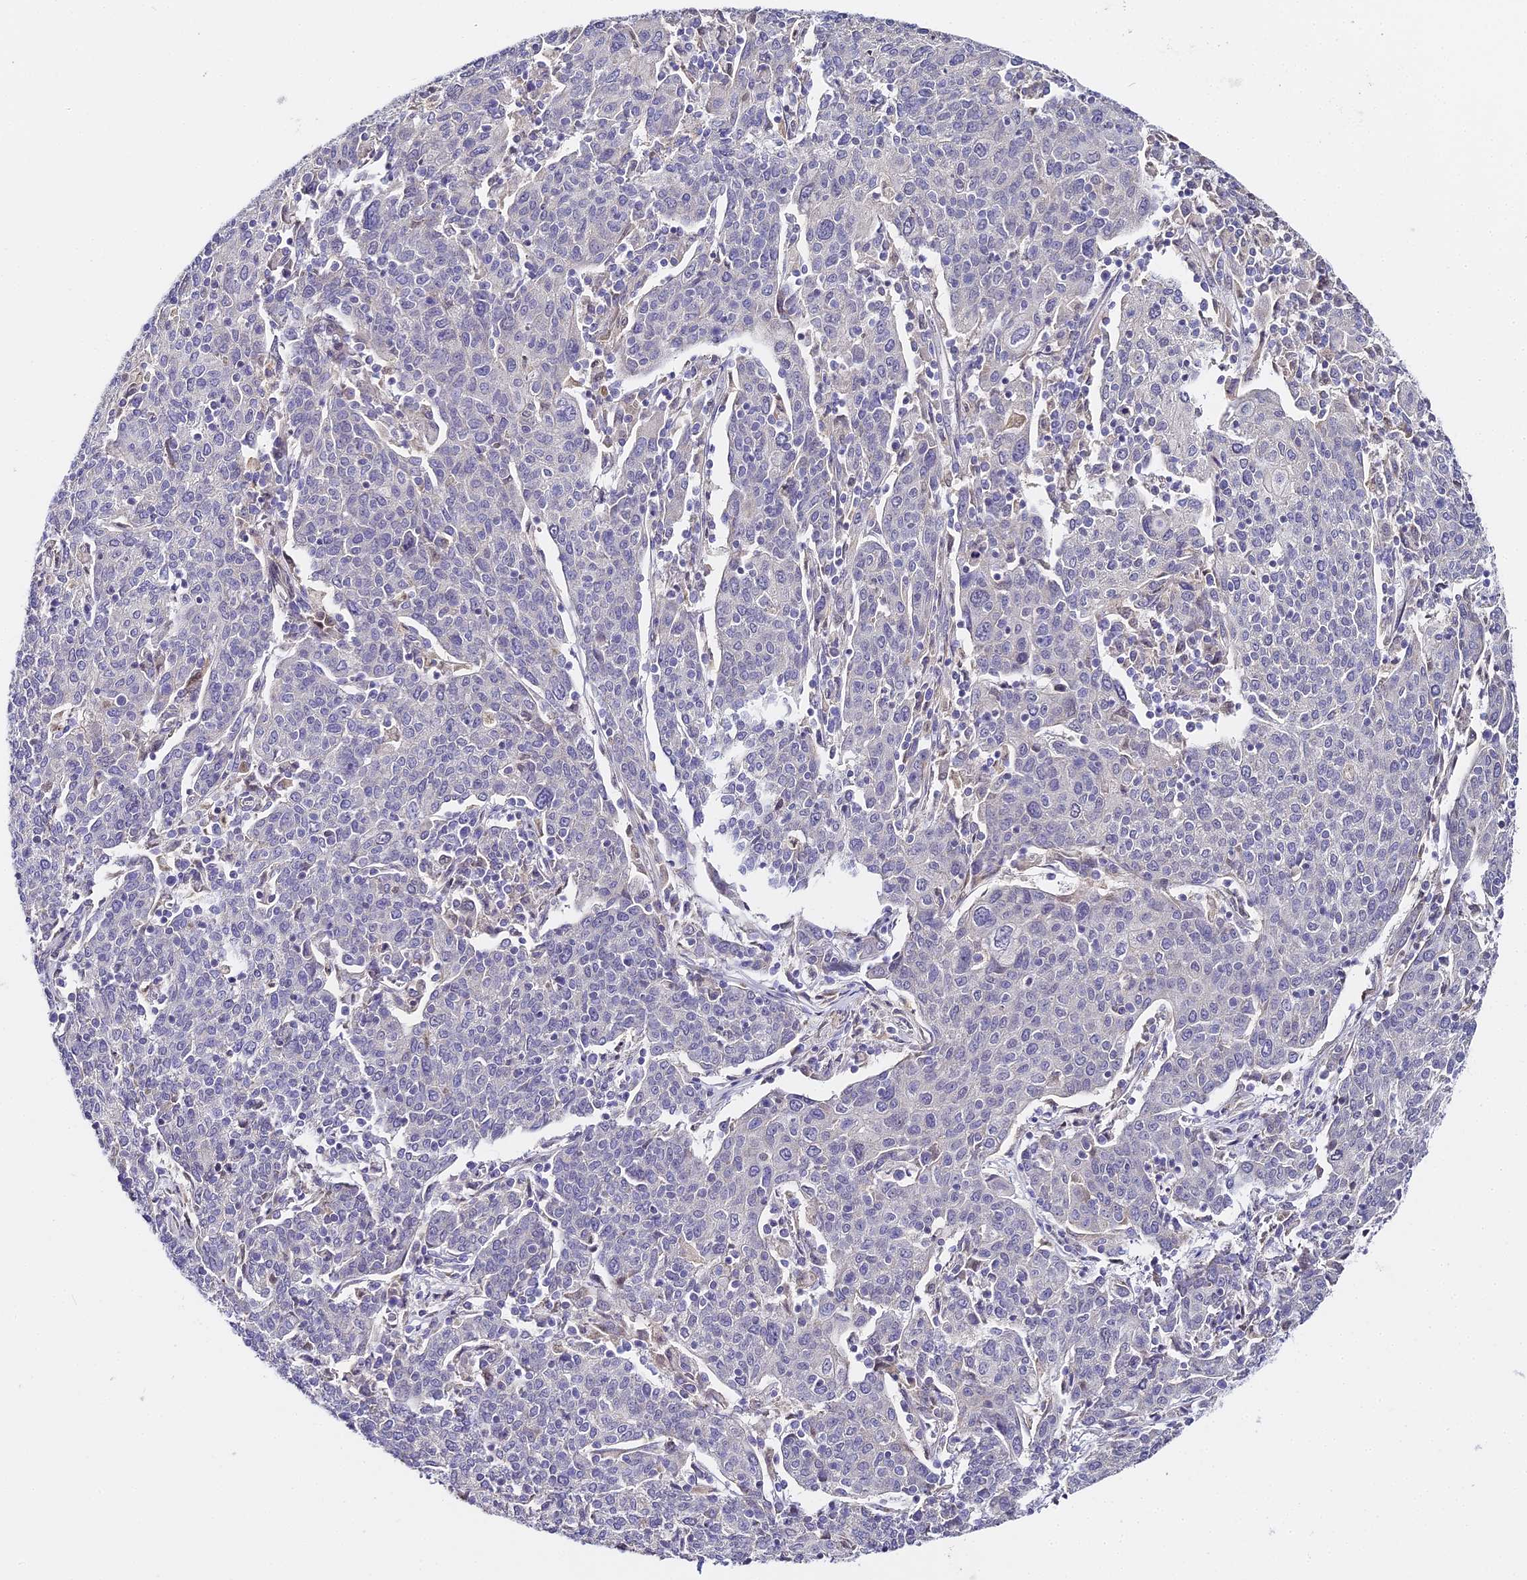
{"staining": {"intensity": "negative", "quantity": "none", "location": "none"}, "tissue": "cervical cancer", "cell_type": "Tumor cells", "image_type": "cancer", "snomed": [{"axis": "morphology", "description": "Squamous cell carcinoma, NOS"}, {"axis": "topography", "description": "Cervix"}], "caption": "Squamous cell carcinoma (cervical) was stained to show a protein in brown. There is no significant positivity in tumor cells.", "gene": "SERP1", "patient": {"sex": "female", "age": 67}}